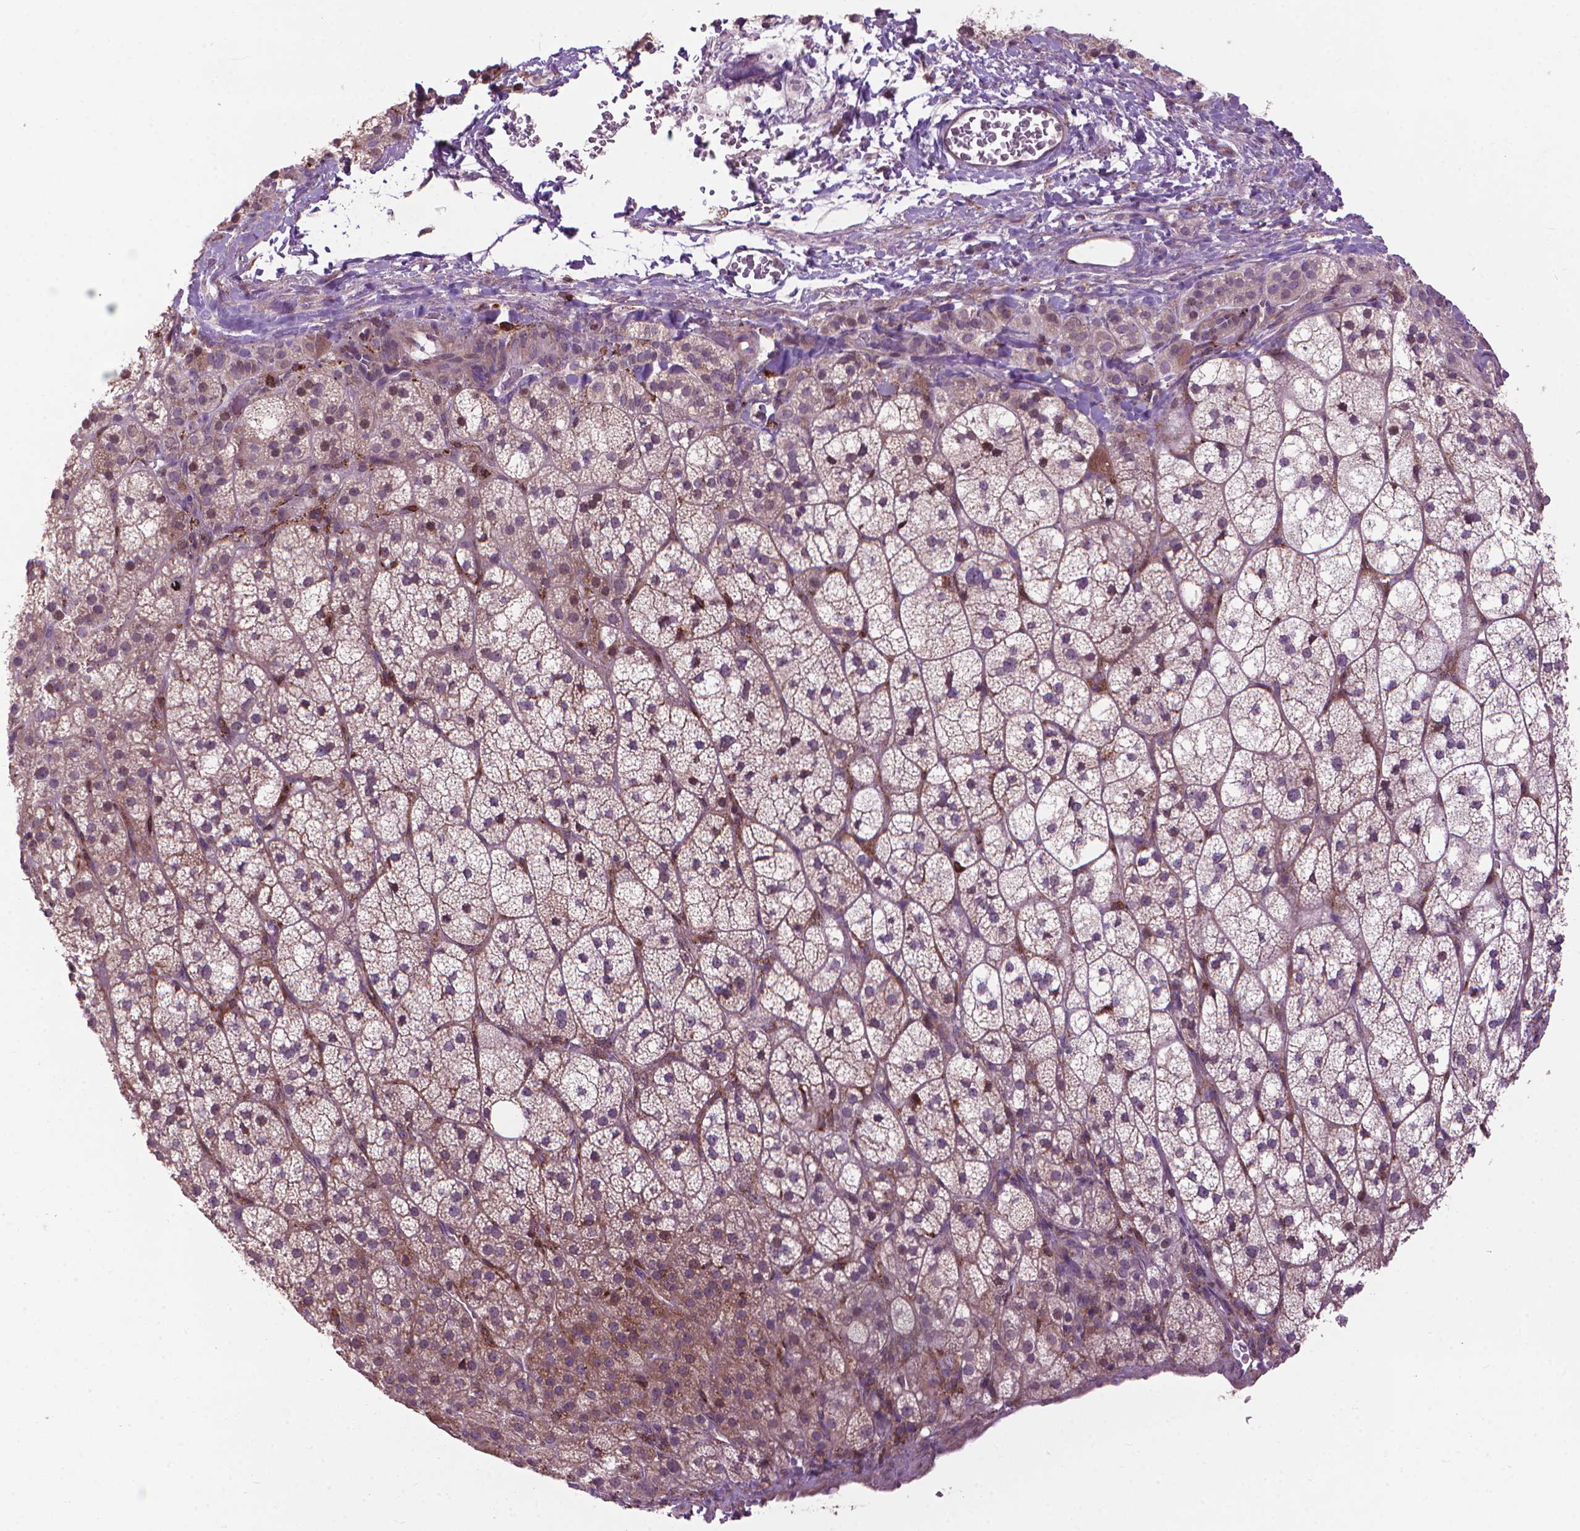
{"staining": {"intensity": "weak", "quantity": ">75%", "location": "cytoplasmic/membranous"}, "tissue": "adrenal gland", "cell_type": "Glandular cells", "image_type": "normal", "snomed": [{"axis": "morphology", "description": "Normal tissue, NOS"}, {"axis": "topography", "description": "Adrenal gland"}], "caption": "A high-resolution image shows immunohistochemistry (IHC) staining of benign adrenal gland, which displays weak cytoplasmic/membranous positivity in approximately >75% of glandular cells.", "gene": "MYH14", "patient": {"sex": "female", "age": 60}}